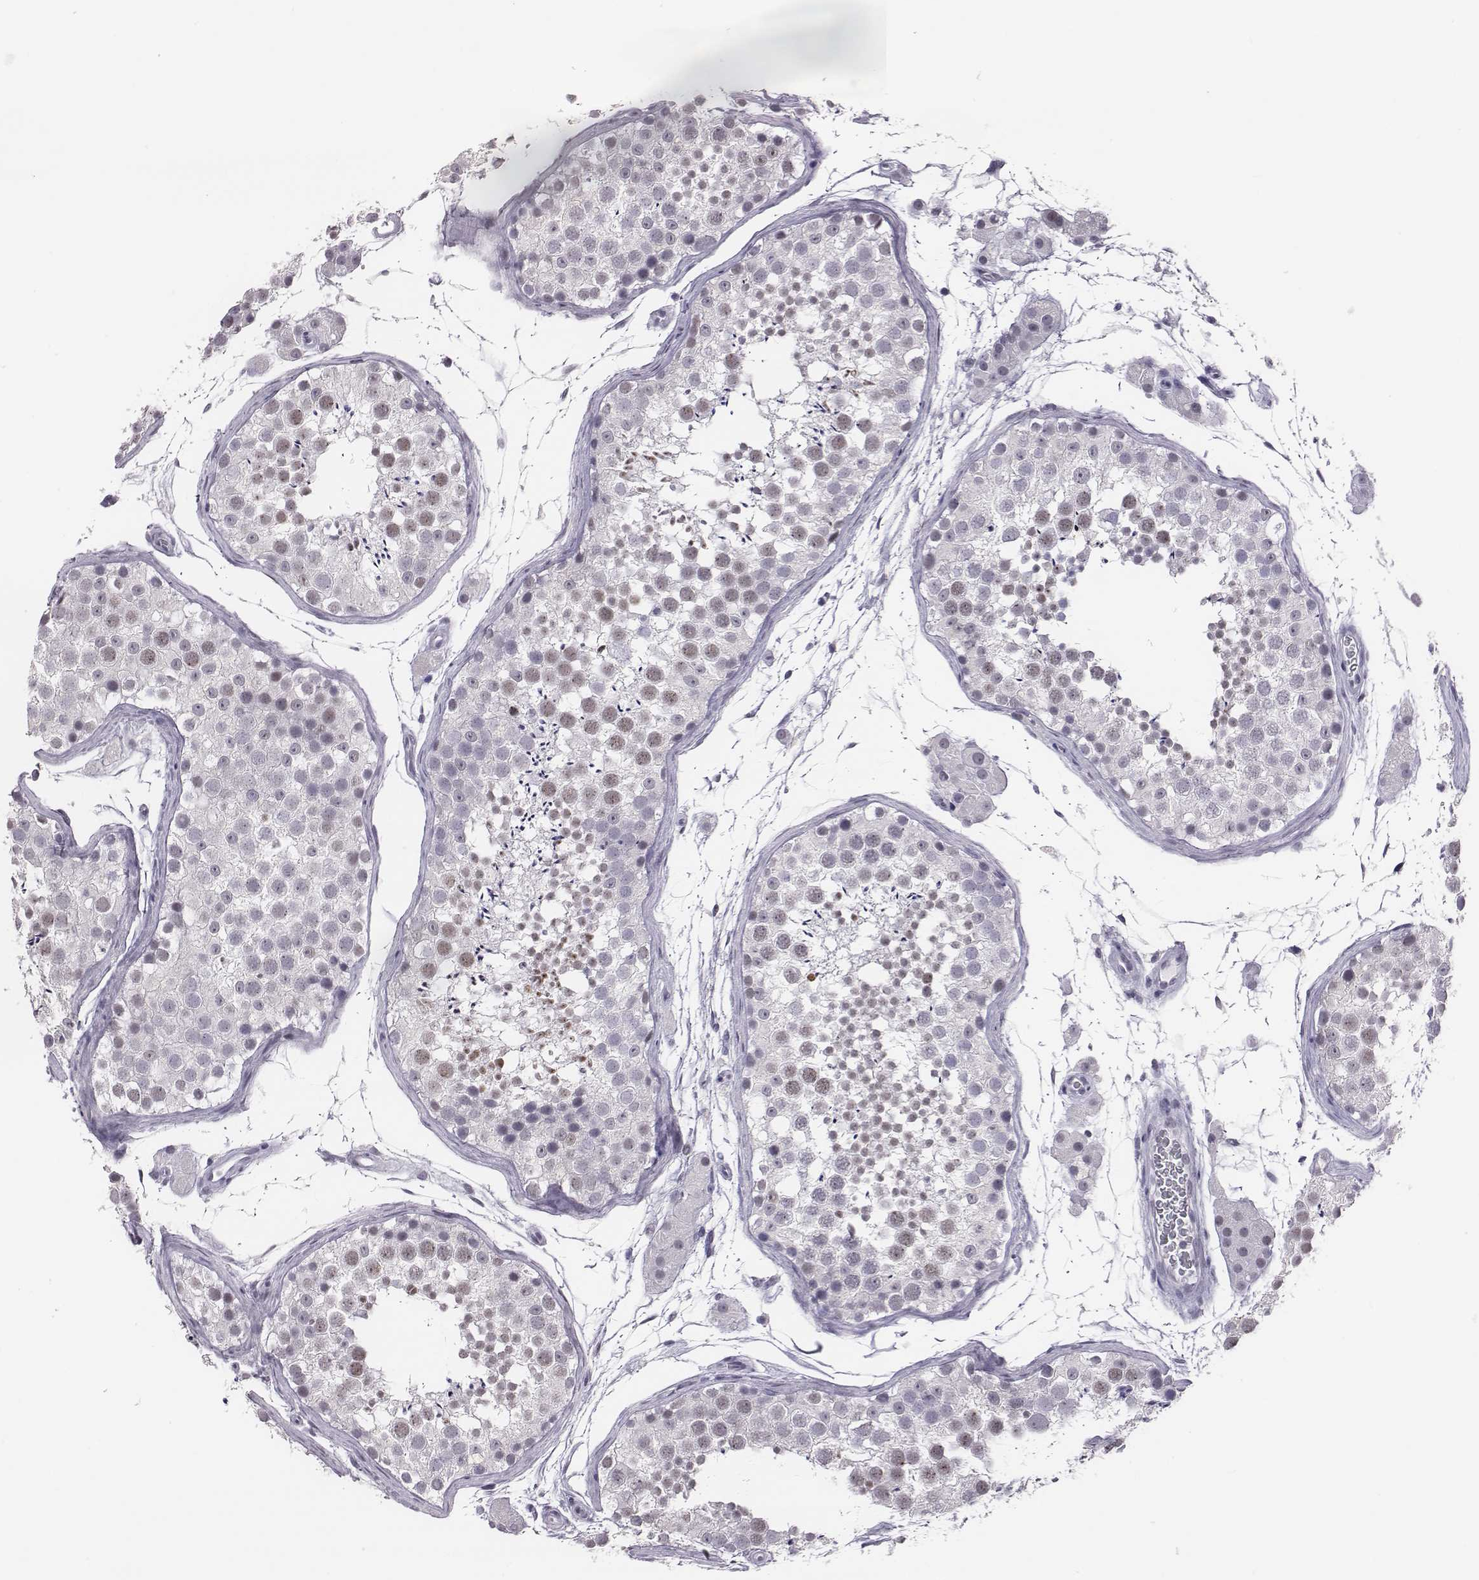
{"staining": {"intensity": "weak", "quantity": "25%-75%", "location": "nuclear"}, "tissue": "testis", "cell_type": "Cells in seminiferous ducts", "image_type": "normal", "snomed": [{"axis": "morphology", "description": "Normal tissue, NOS"}, {"axis": "topography", "description": "Testis"}], "caption": "Immunohistochemistry (IHC) image of normal testis: human testis stained using immunohistochemistry (IHC) demonstrates low levels of weak protein expression localized specifically in the nuclear of cells in seminiferous ducts, appearing as a nuclear brown color.", "gene": "ACOD1", "patient": {"sex": "male", "age": 41}}